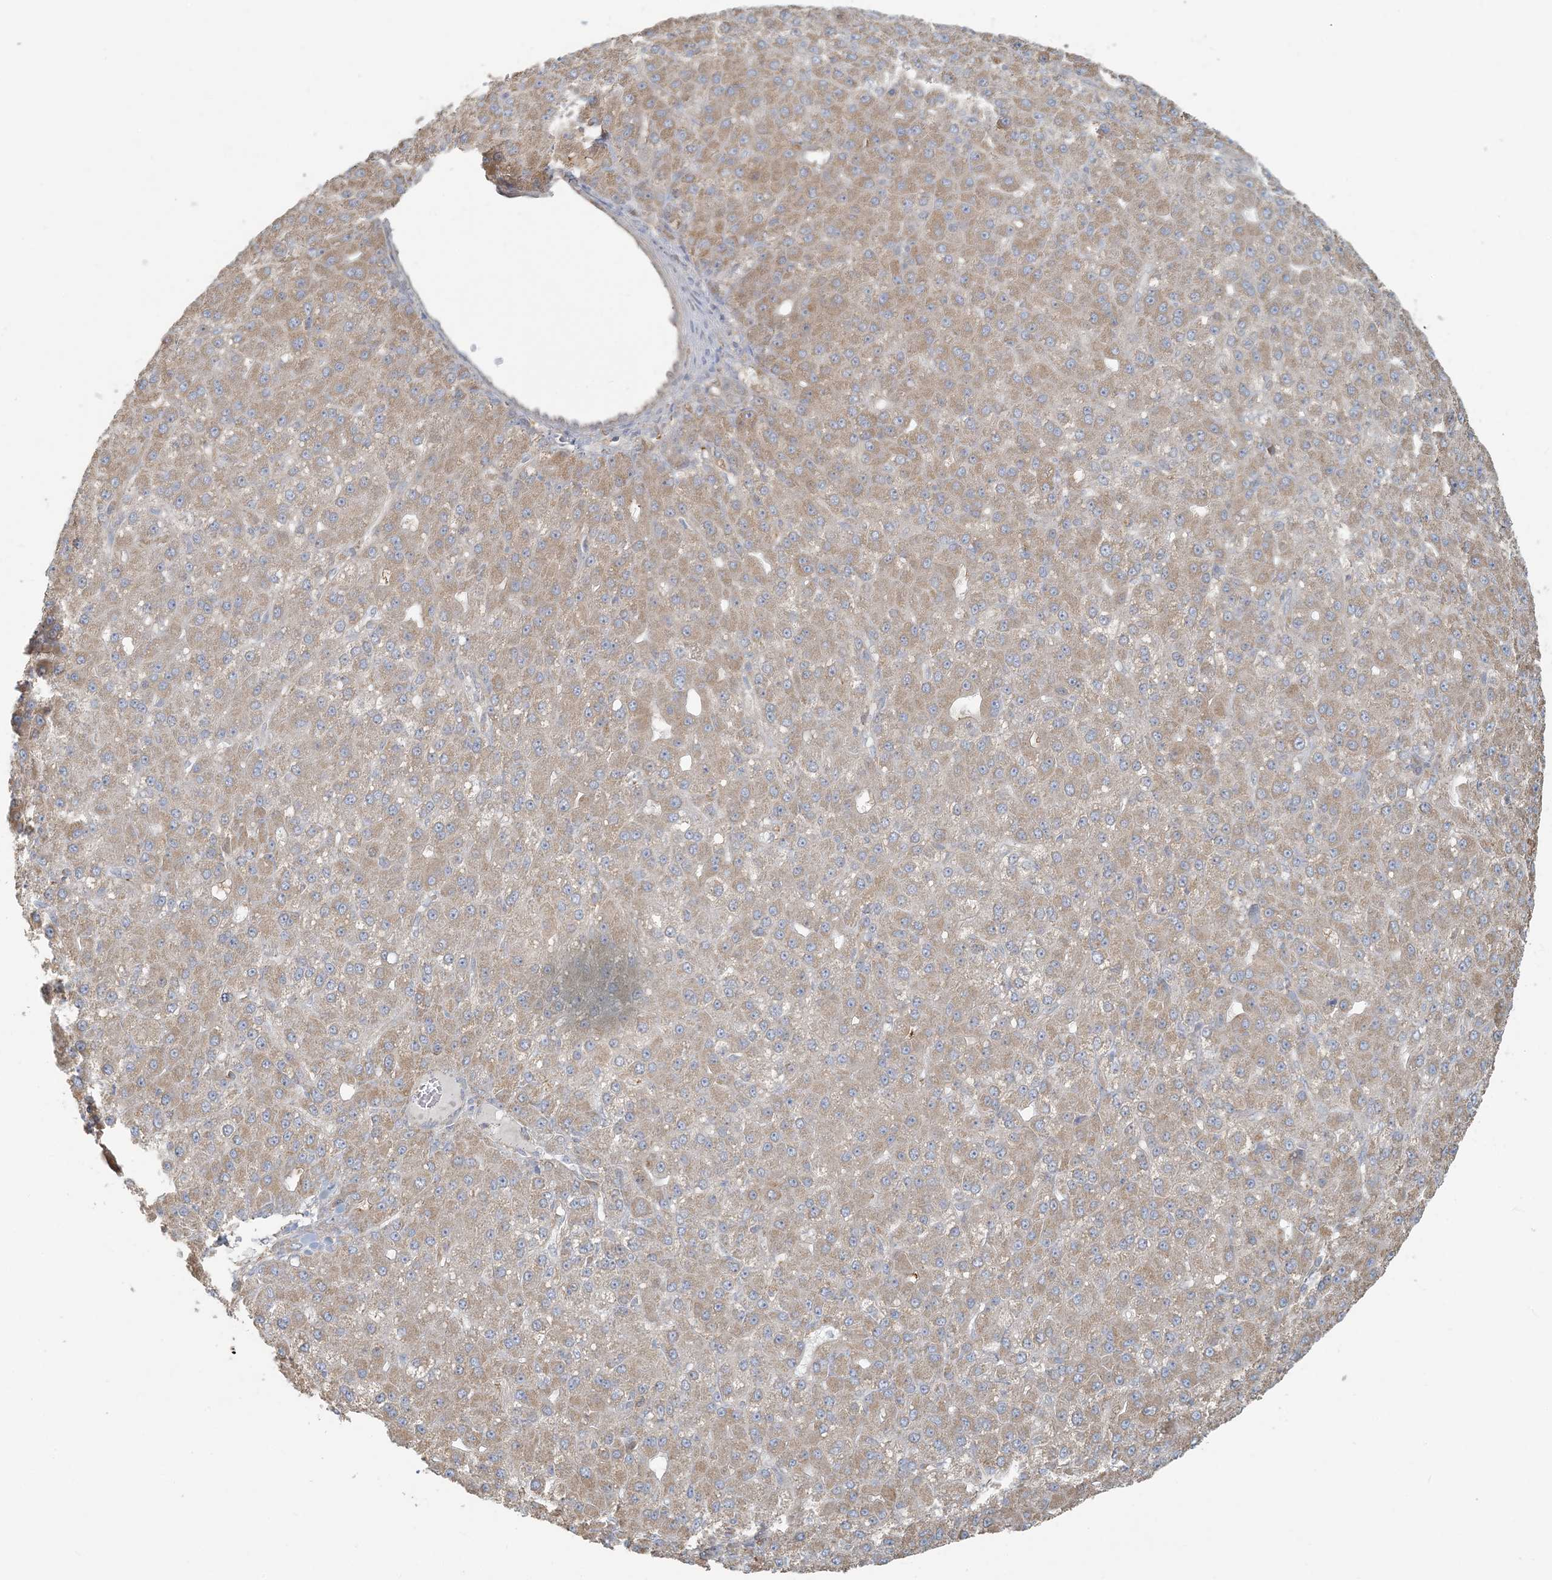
{"staining": {"intensity": "weak", "quantity": ">75%", "location": "cytoplasmic/membranous"}, "tissue": "liver cancer", "cell_type": "Tumor cells", "image_type": "cancer", "snomed": [{"axis": "morphology", "description": "Carcinoma, Hepatocellular, NOS"}, {"axis": "topography", "description": "Liver"}], "caption": "Tumor cells exhibit low levels of weak cytoplasmic/membranous expression in approximately >75% of cells in human hepatocellular carcinoma (liver).", "gene": "HACL1", "patient": {"sex": "male", "age": 67}}